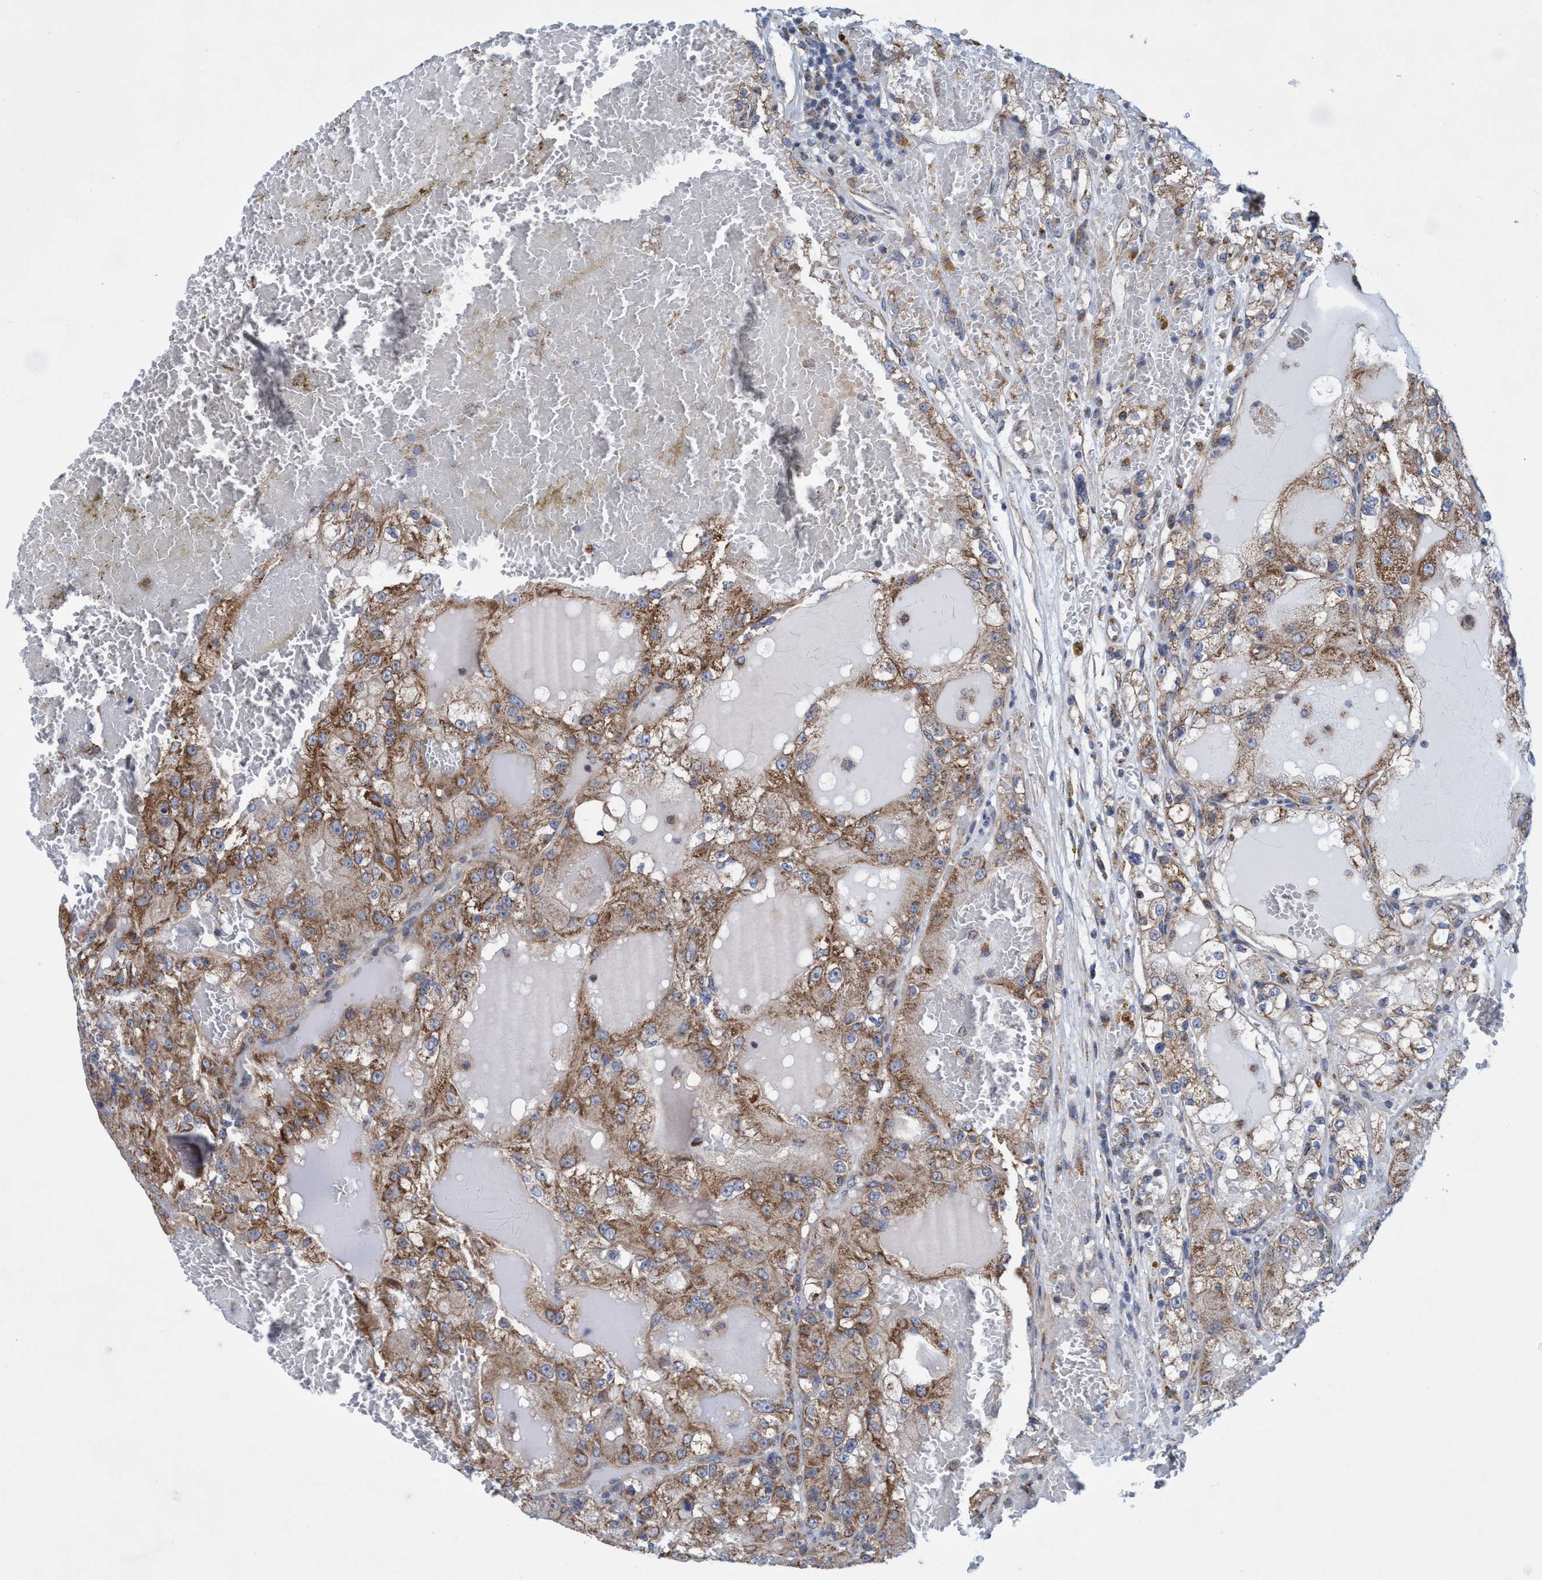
{"staining": {"intensity": "moderate", "quantity": ">75%", "location": "cytoplasmic/membranous"}, "tissue": "renal cancer", "cell_type": "Tumor cells", "image_type": "cancer", "snomed": [{"axis": "morphology", "description": "Normal tissue, NOS"}, {"axis": "morphology", "description": "Adenocarcinoma, NOS"}, {"axis": "topography", "description": "Kidney"}], "caption": "IHC (DAB (3,3'-diaminobenzidine)) staining of human renal adenocarcinoma displays moderate cytoplasmic/membranous protein expression in approximately >75% of tumor cells.", "gene": "POLR1F", "patient": {"sex": "male", "age": 61}}